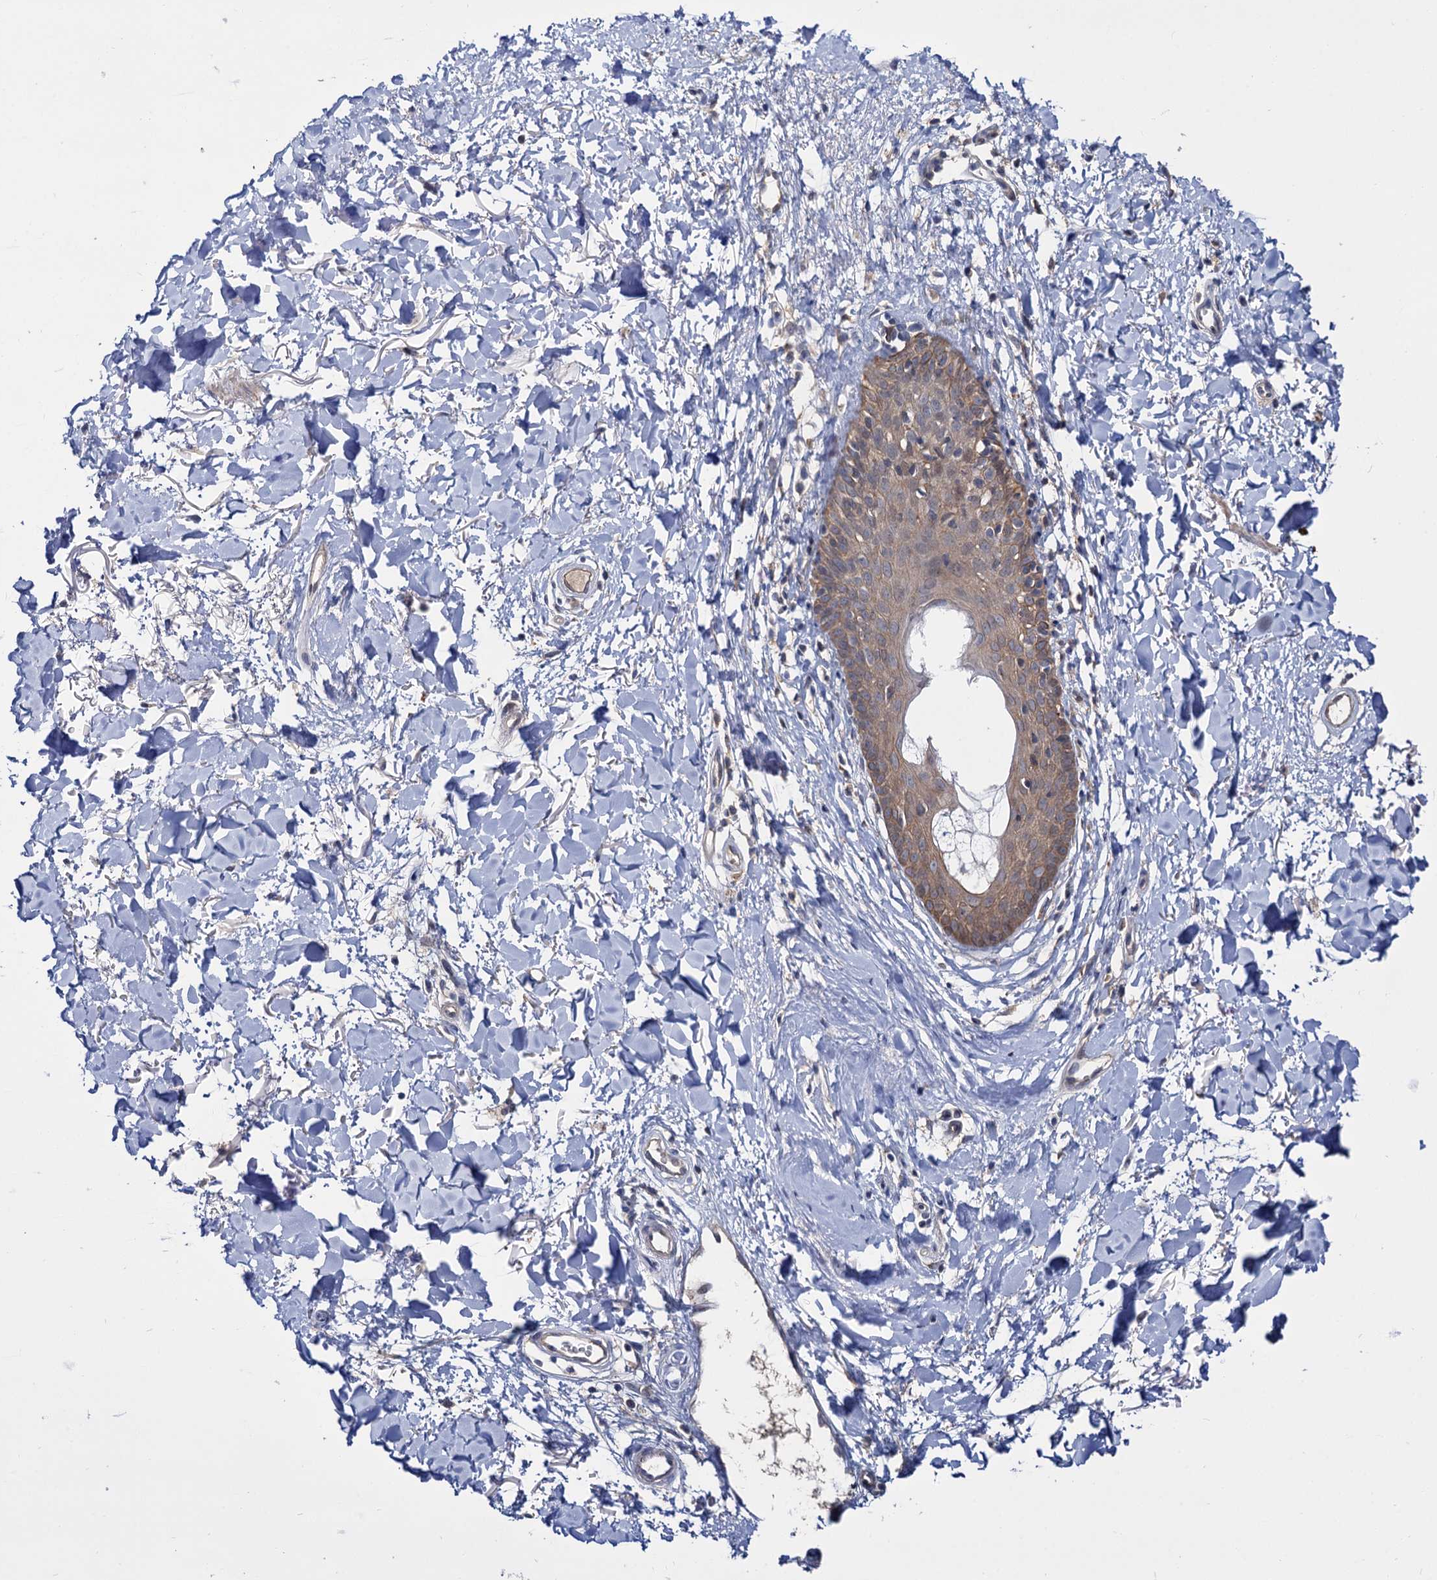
{"staining": {"intensity": "weak", "quantity": ">75%", "location": "cytoplasmic/membranous"}, "tissue": "skin", "cell_type": "Fibroblasts", "image_type": "normal", "snomed": [{"axis": "morphology", "description": "Normal tissue, NOS"}, {"axis": "topography", "description": "Skin"}], "caption": "Approximately >75% of fibroblasts in benign human skin demonstrate weak cytoplasmic/membranous protein positivity as visualized by brown immunohistochemical staining.", "gene": "NEK10", "patient": {"sex": "female", "age": 58}}